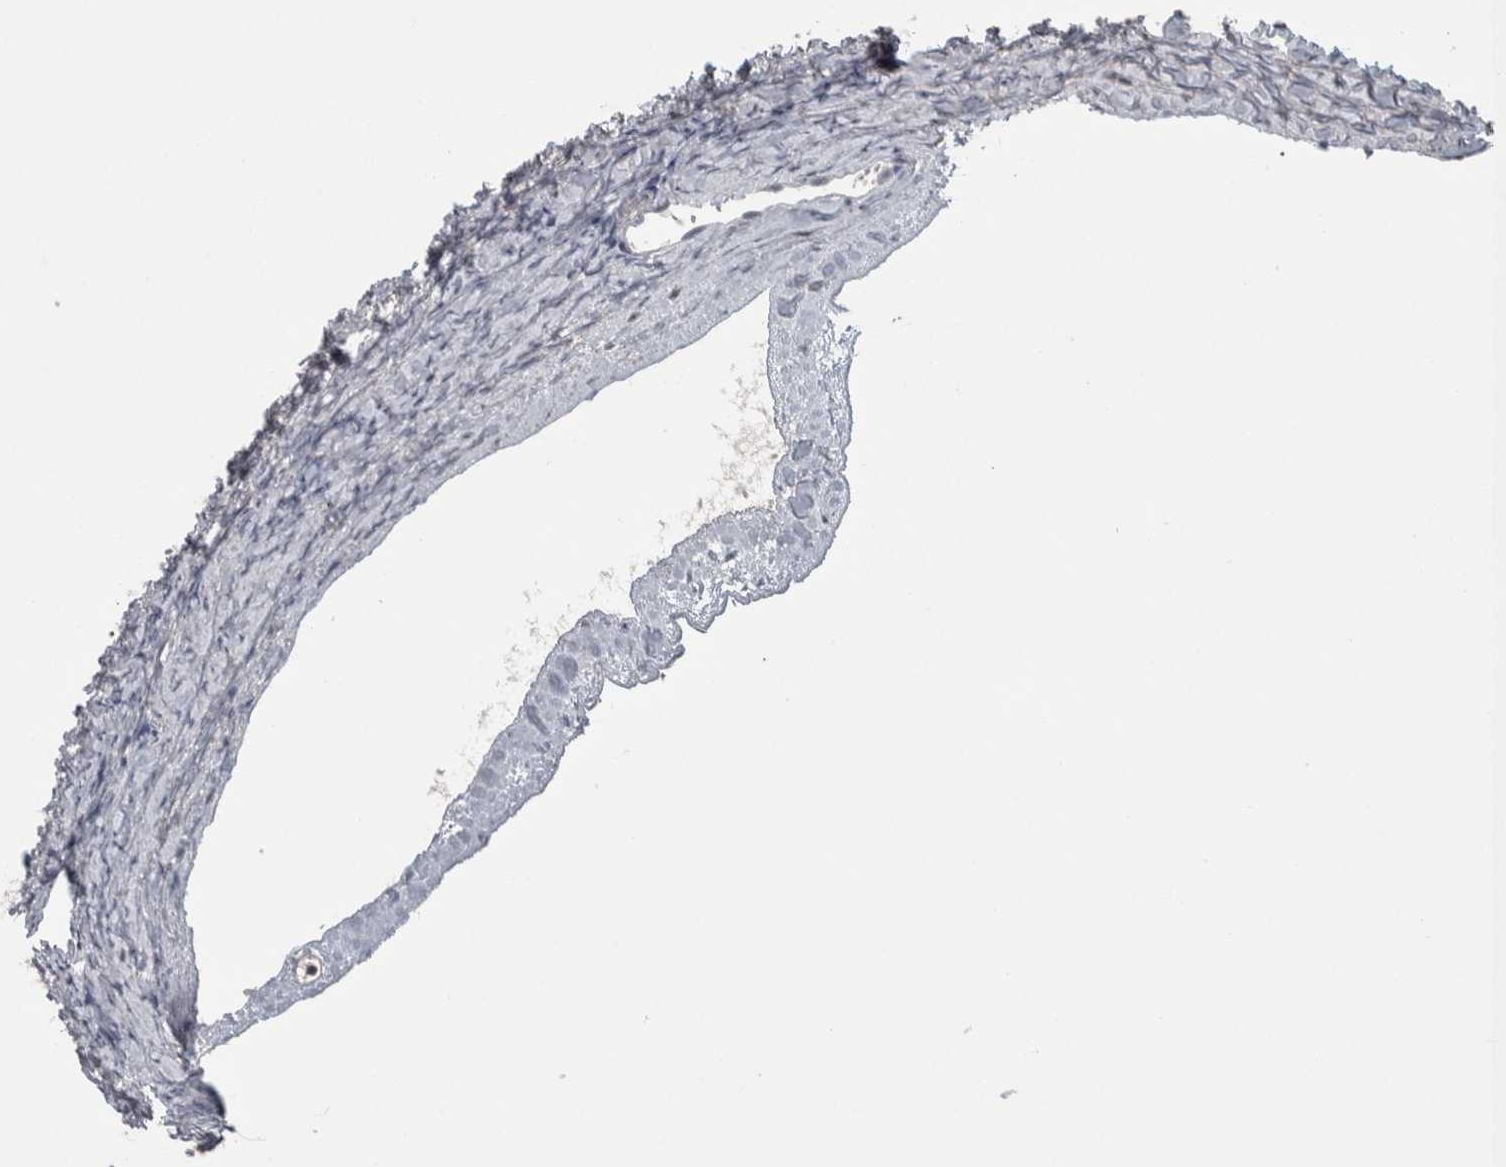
{"staining": {"intensity": "negative", "quantity": "none", "location": "none"}, "tissue": "ovary", "cell_type": "Ovarian stroma cells", "image_type": "normal", "snomed": [{"axis": "morphology", "description": "Normal tissue, NOS"}, {"axis": "topography", "description": "Ovary"}], "caption": "High power microscopy micrograph of an IHC micrograph of unremarkable ovary, revealing no significant staining in ovarian stroma cells.", "gene": "CUL2", "patient": {"sex": "female", "age": 27}}